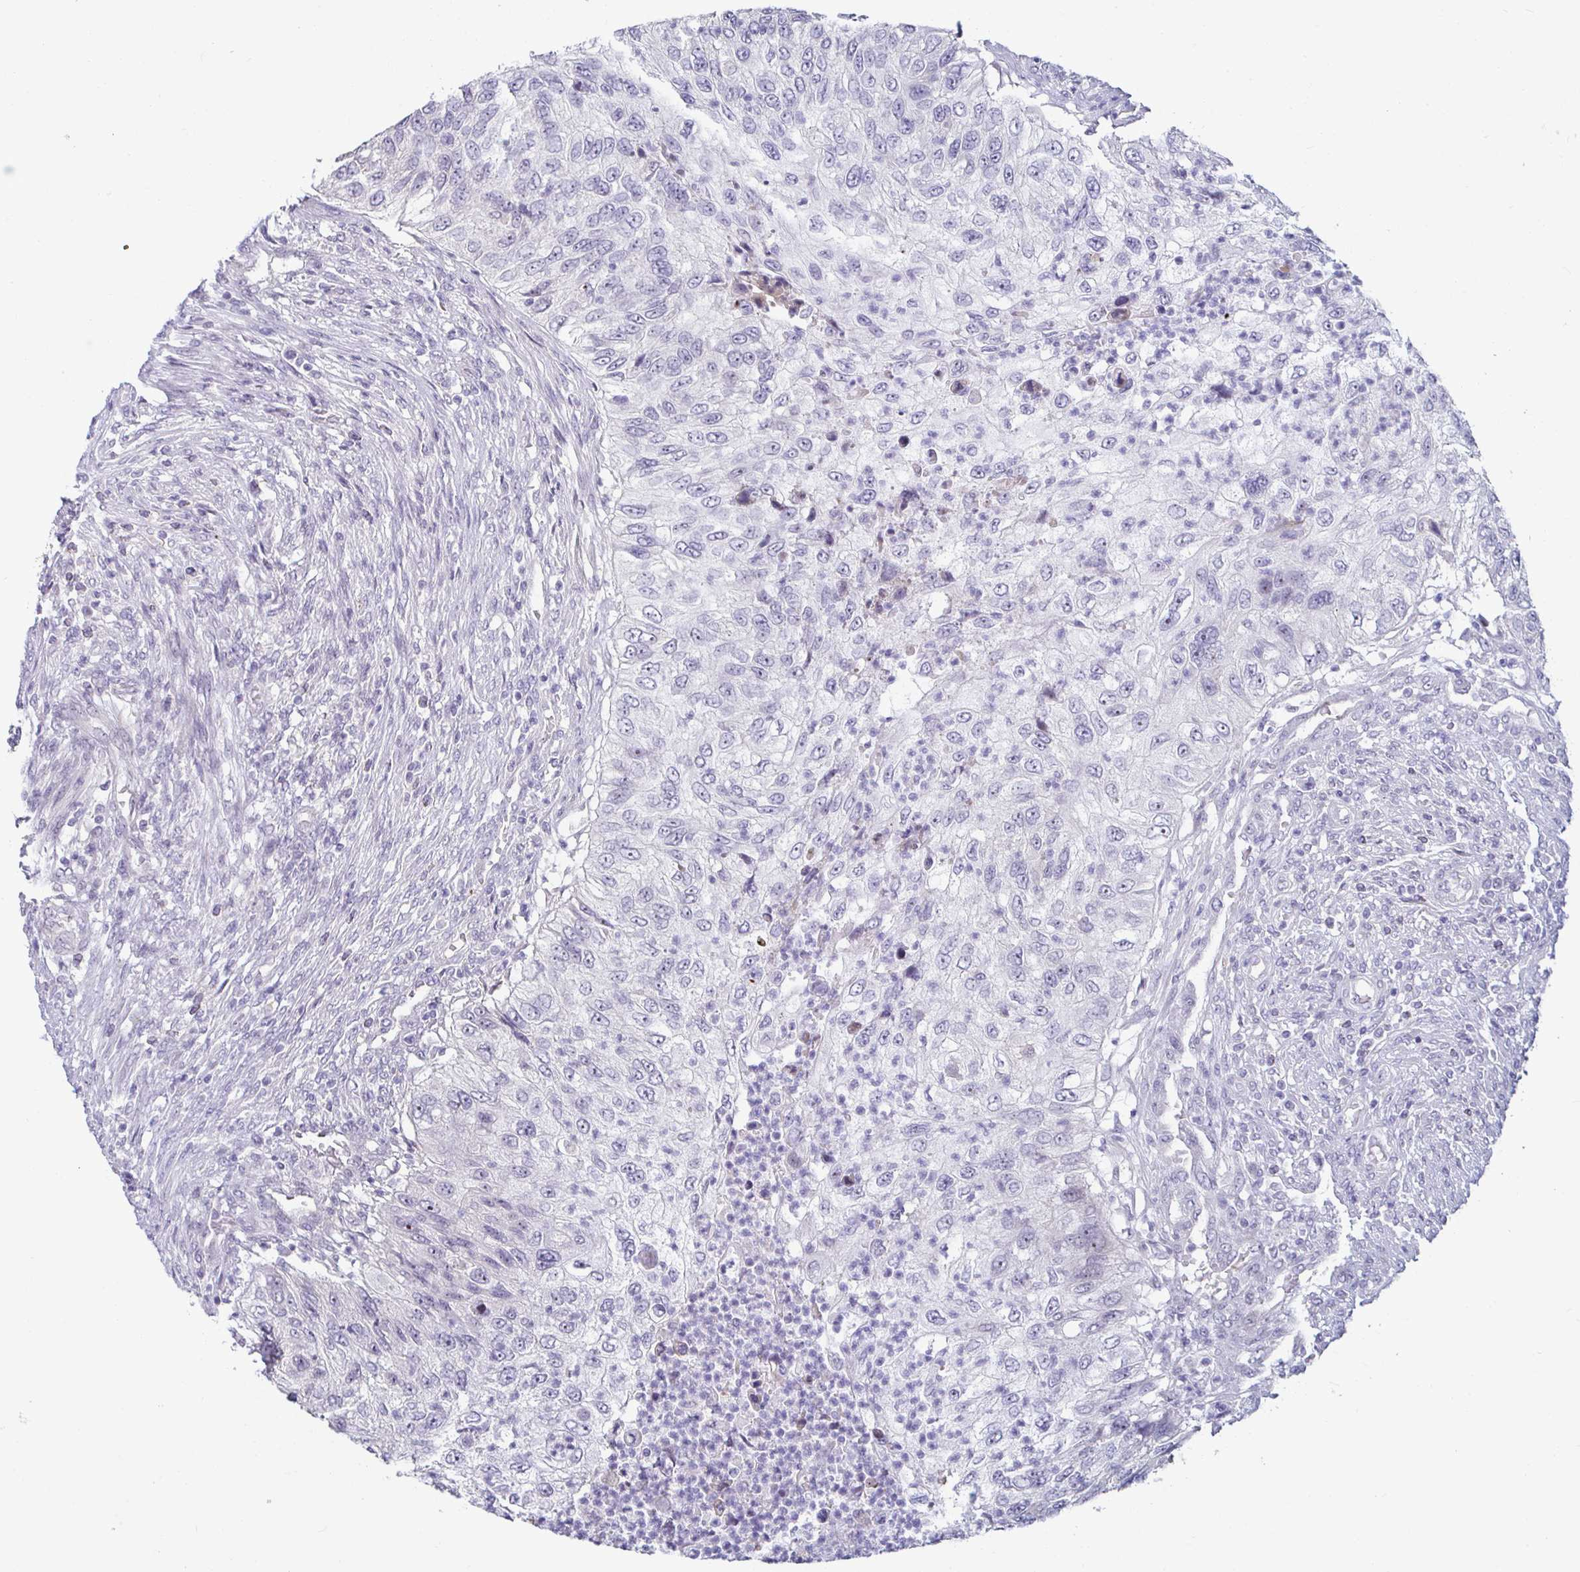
{"staining": {"intensity": "negative", "quantity": "none", "location": "none"}, "tissue": "urothelial cancer", "cell_type": "Tumor cells", "image_type": "cancer", "snomed": [{"axis": "morphology", "description": "Urothelial carcinoma, High grade"}, {"axis": "topography", "description": "Urinary bladder"}], "caption": "Immunohistochemical staining of urothelial cancer shows no significant positivity in tumor cells.", "gene": "GSTM1", "patient": {"sex": "female", "age": 60}}